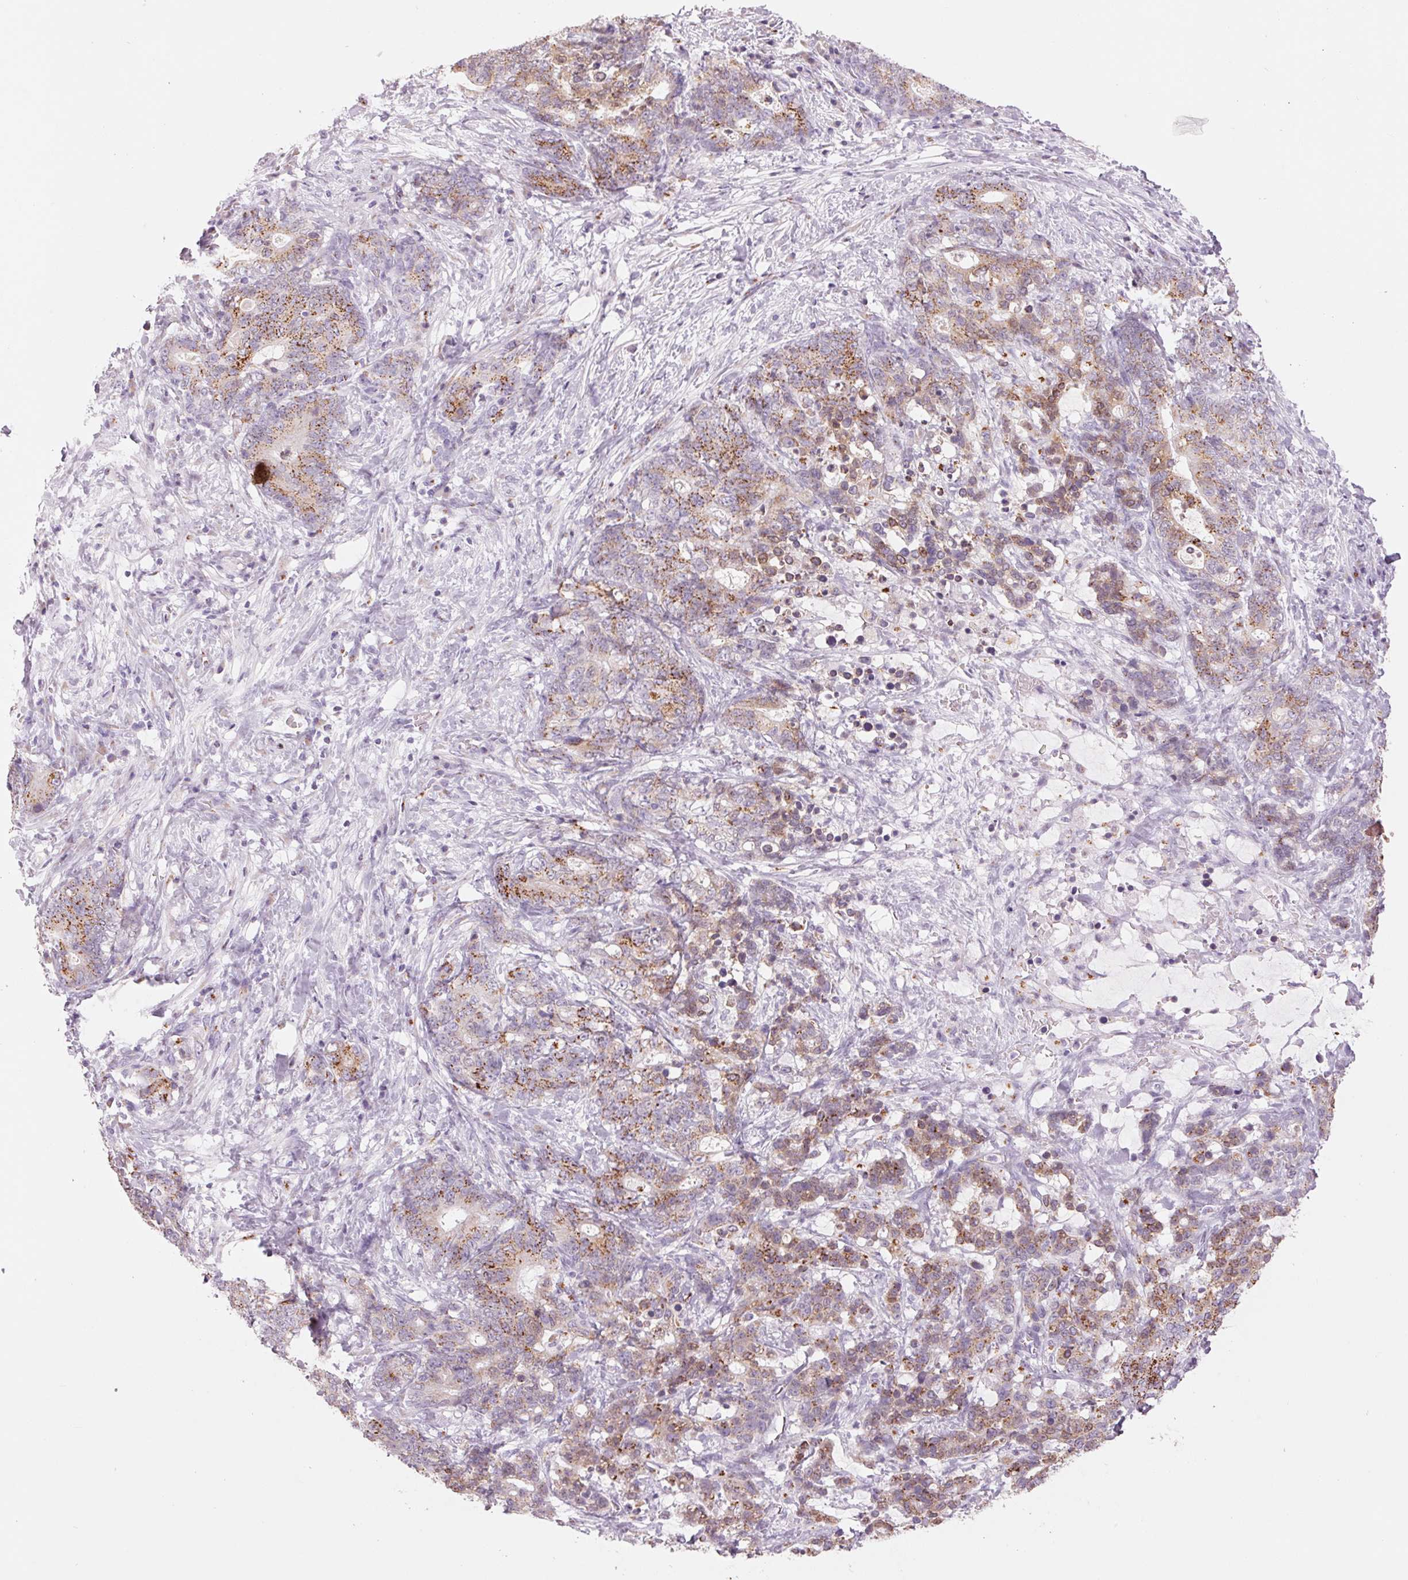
{"staining": {"intensity": "moderate", "quantity": "25%-75%", "location": "cytoplasmic/membranous"}, "tissue": "stomach cancer", "cell_type": "Tumor cells", "image_type": "cancer", "snomed": [{"axis": "morphology", "description": "Normal tissue, NOS"}, {"axis": "morphology", "description": "Adenocarcinoma, NOS"}, {"axis": "topography", "description": "Stomach"}], "caption": "Stomach cancer (adenocarcinoma) was stained to show a protein in brown. There is medium levels of moderate cytoplasmic/membranous staining in about 25%-75% of tumor cells.", "gene": "GALNT7", "patient": {"sex": "female", "age": 64}}